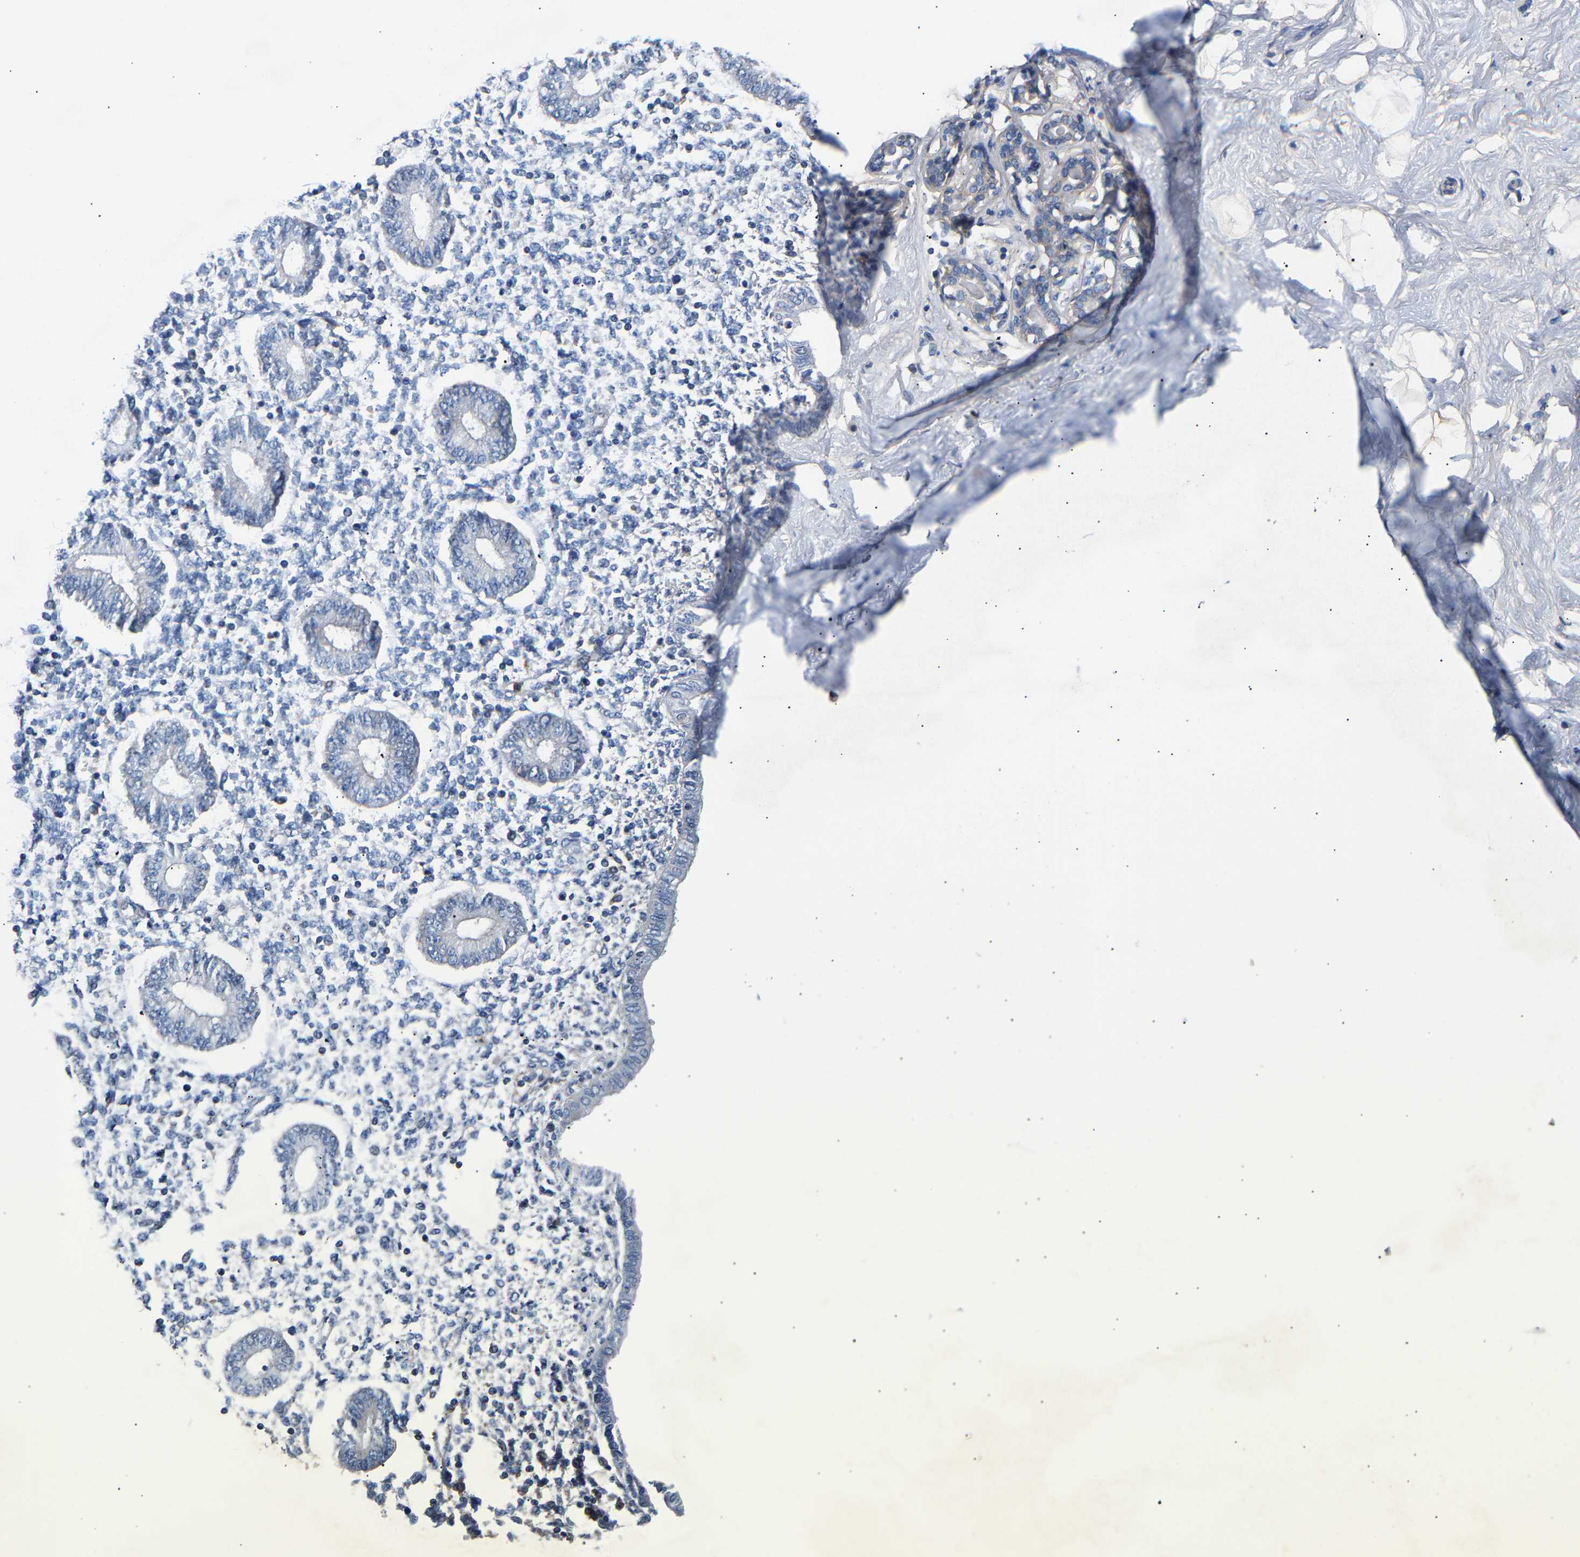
{"staining": {"intensity": "negative", "quantity": "none", "location": "none"}, "tissue": "endometrium", "cell_type": "Cells in endometrial stroma", "image_type": "normal", "snomed": [{"axis": "morphology", "description": "Normal tissue, NOS"}, {"axis": "topography", "description": "Endometrium"}], "caption": "An IHC image of benign endometrium is shown. There is no staining in cells in endometrial stroma of endometrium. (DAB (3,3'-diaminobenzidine) IHC with hematoxylin counter stain).", "gene": "CCDC171", "patient": {"sex": "female", "age": 50}}